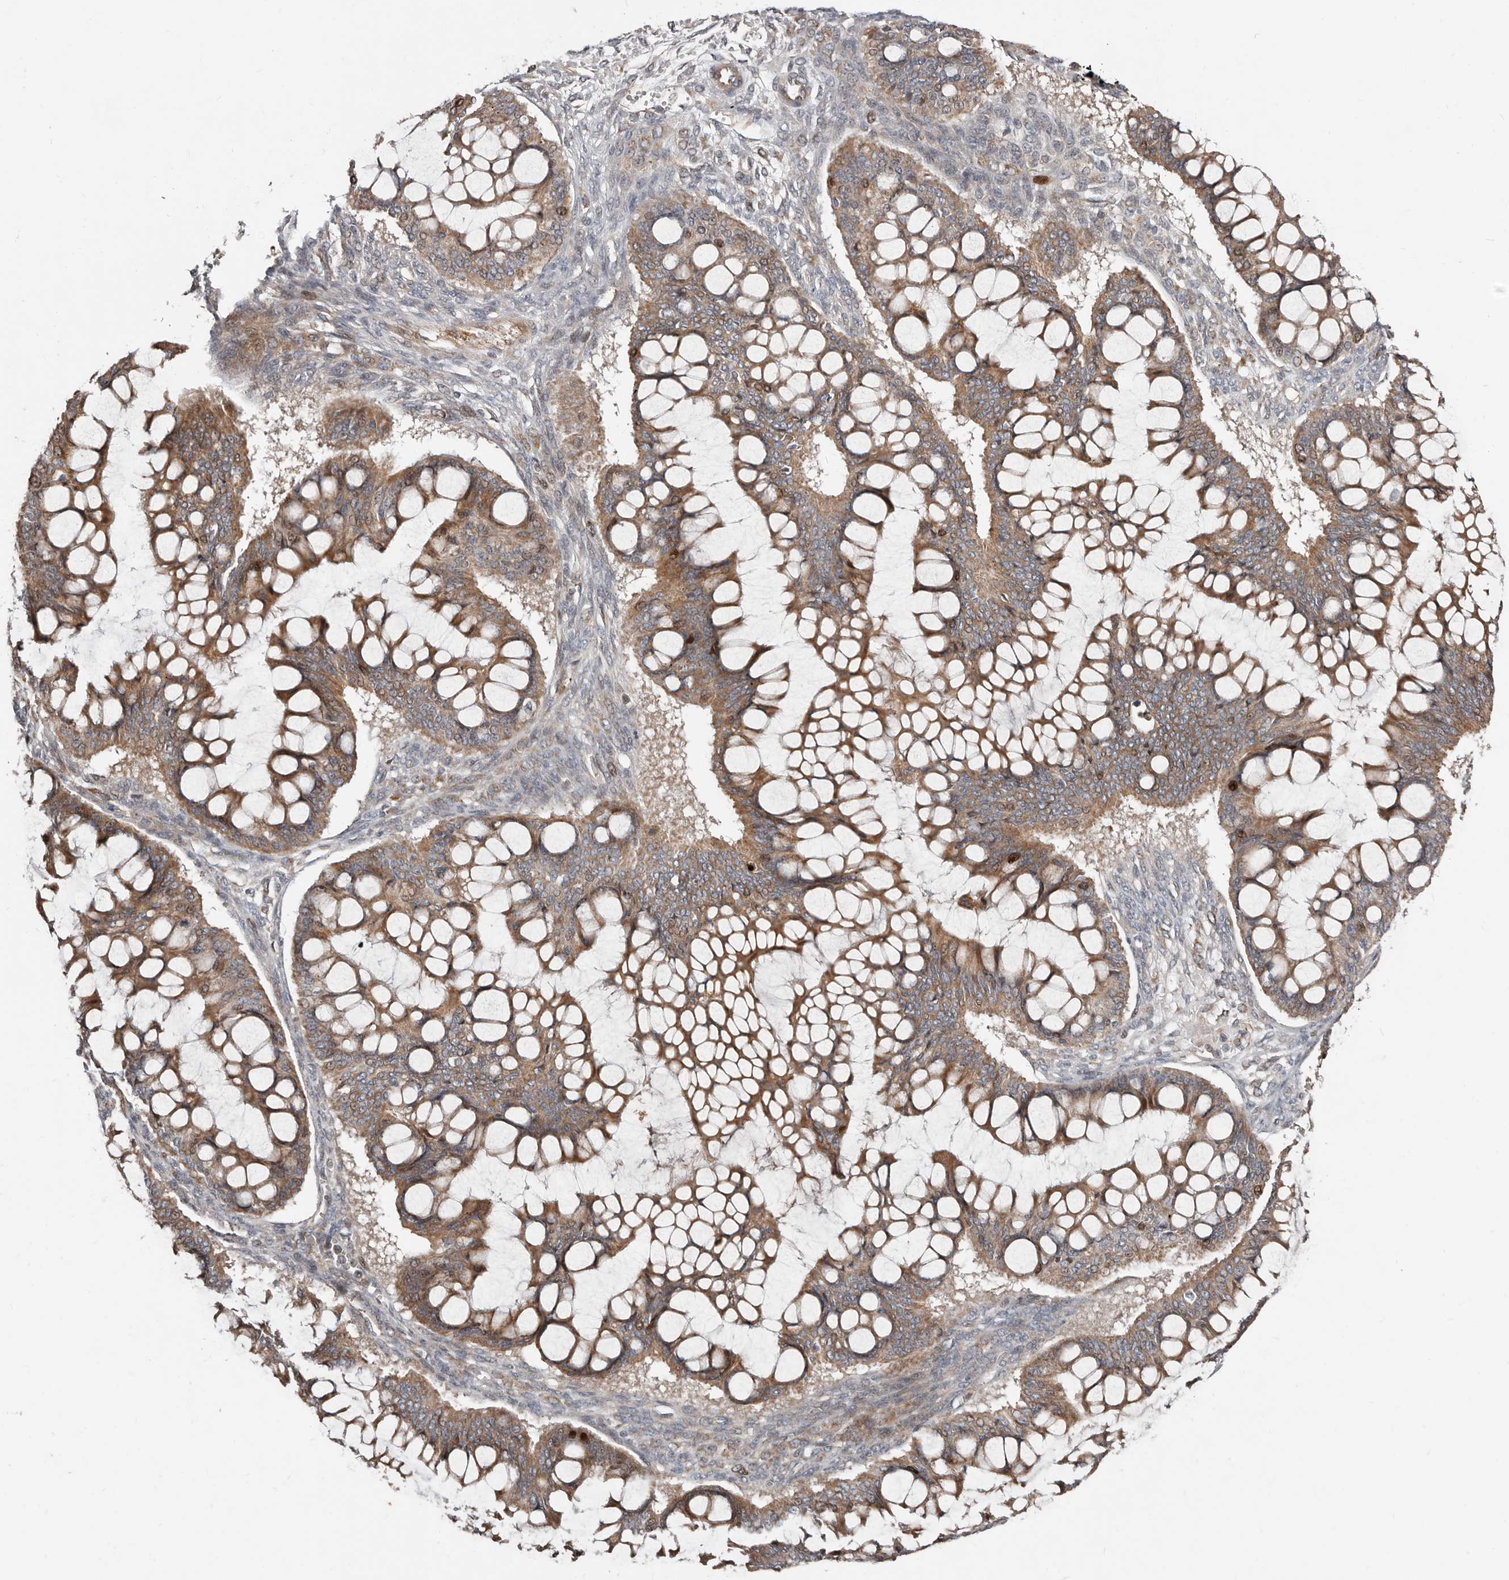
{"staining": {"intensity": "moderate", "quantity": ">75%", "location": "cytoplasmic/membranous"}, "tissue": "ovarian cancer", "cell_type": "Tumor cells", "image_type": "cancer", "snomed": [{"axis": "morphology", "description": "Cystadenocarcinoma, mucinous, NOS"}, {"axis": "topography", "description": "Ovary"}], "caption": "Immunohistochemical staining of ovarian mucinous cystadenocarcinoma demonstrates medium levels of moderate cytoplasmic/membranous positivity in approximately >75% of tumor cells. (Brightfield microscopy of DAB IHC at high magnification).", "gene": "SMYD4", "patient": {"sex": "female", "age": 73}}